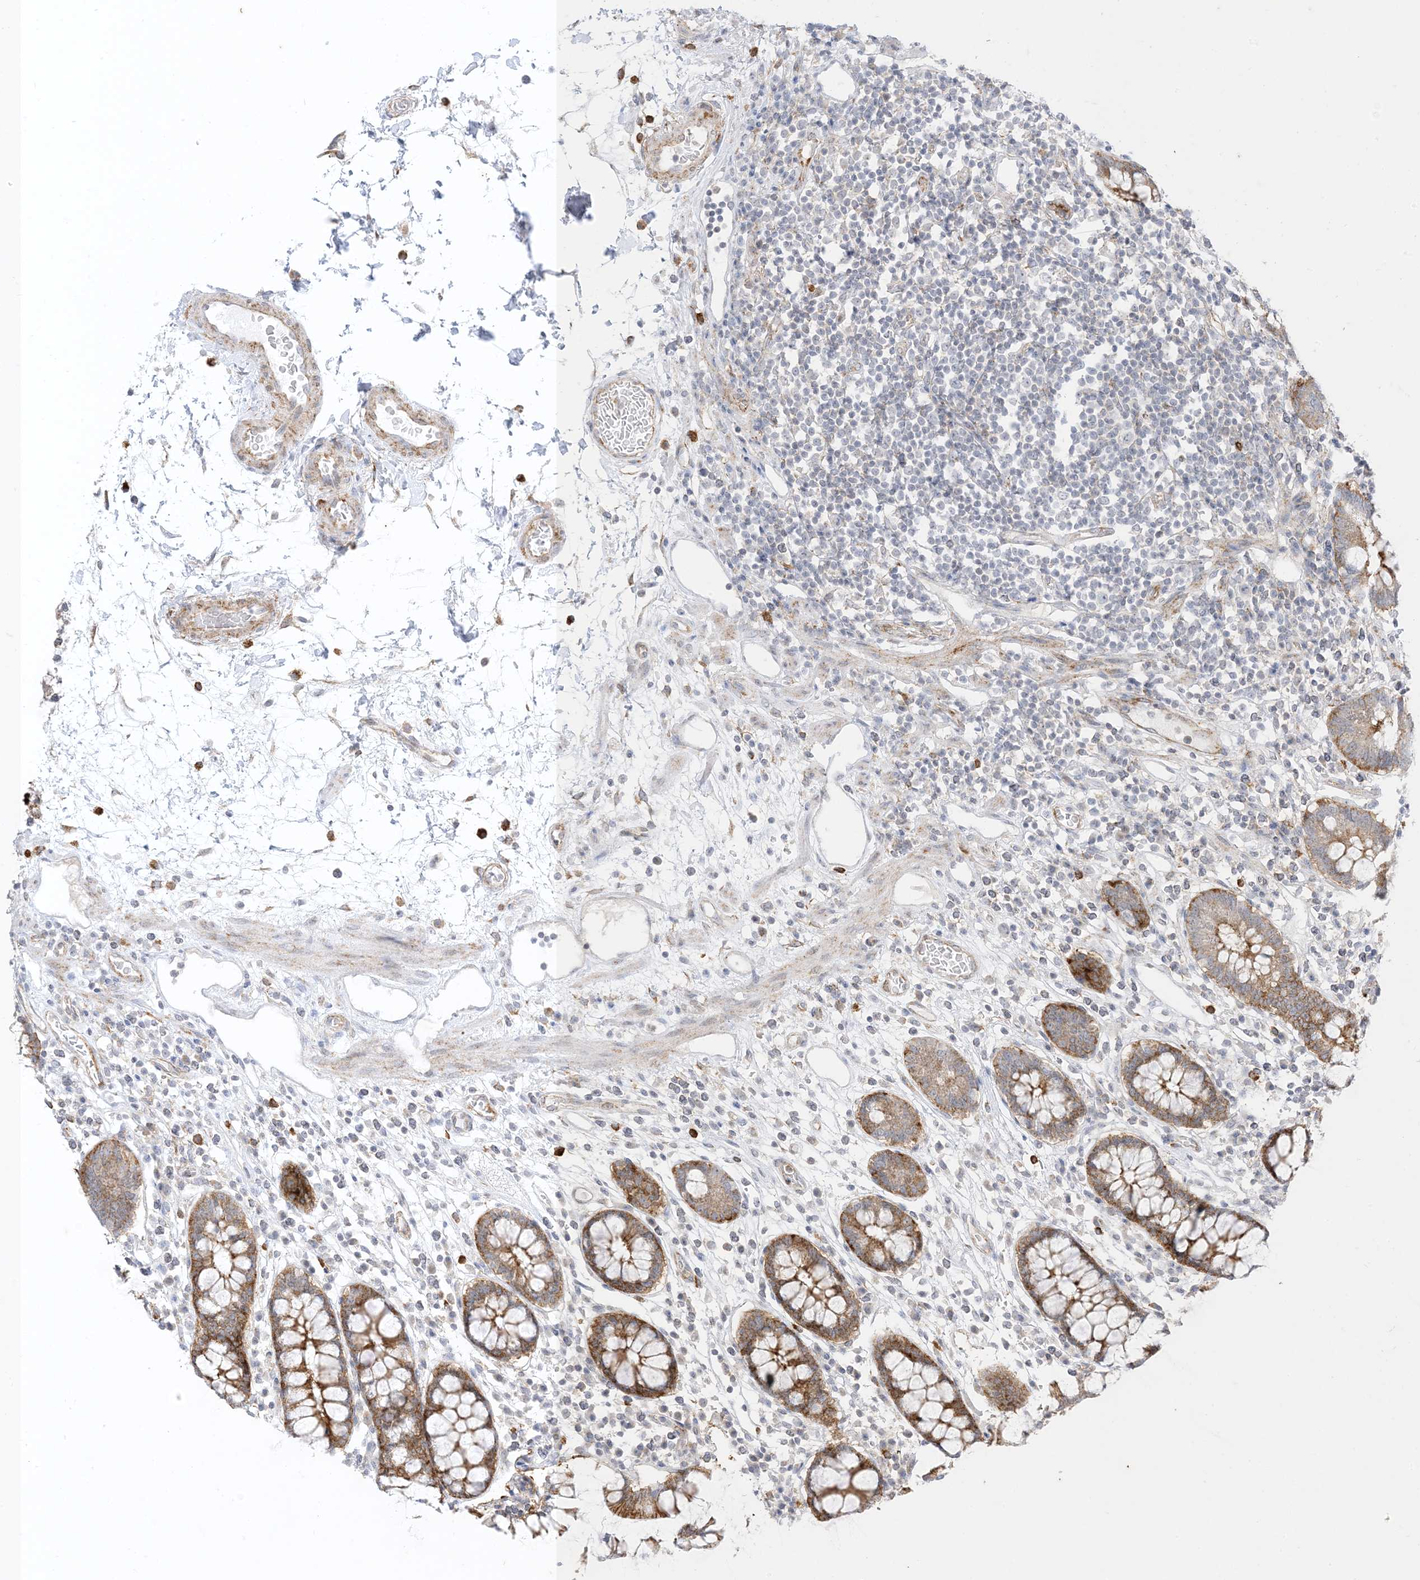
{"staining": {"intensity": "moderate", "quantity": "25%-75%", "location": "cytoplasmic/membranous"}, "tissue": "colon", "cell_type": "Endothelial cells", "image_type": "normal", "snomed": [{"axis": "morphology", "description": "Normal tissue, NOS"}, {"axis": "topography", "description": "Colon"}], "caption": "Endothelial cells display moderate cytoplasmic/membranous expression in about 25%-75% of cells in normal colon.", "gene": "RAC1", "patient": {"sex": "female", "age": 79}}